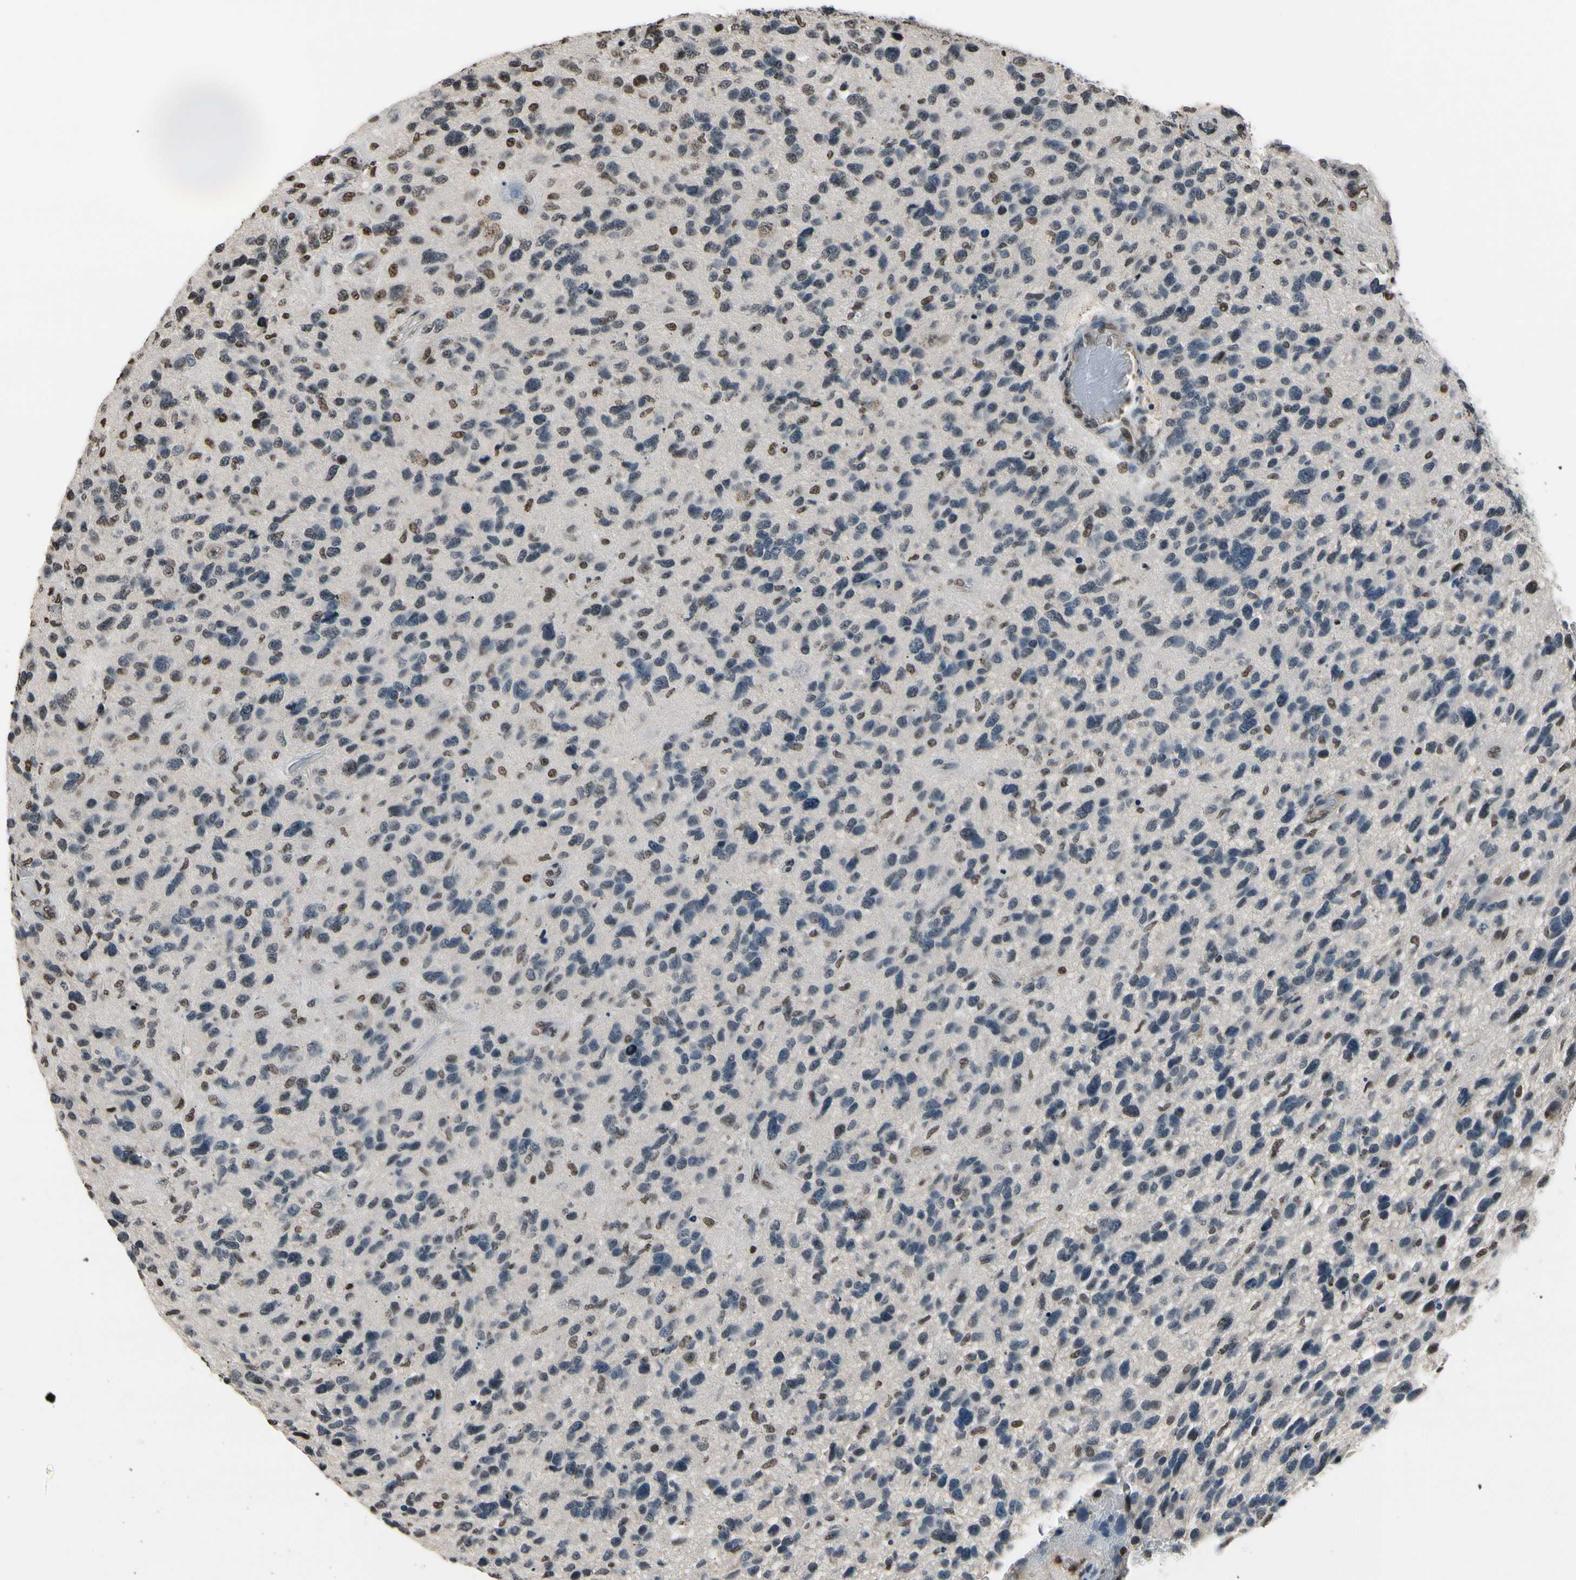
{"staining": {"intensity": "weak", "quantity": "<25%", "location": "cytoplasmic/membranous"}, "tissue": "glioma", "cell_type": "Tumor cells", "image_type": "cancer", "snomed": [{"axis": "morphology", "description": "Glioma, malignant, High grade"}, {"axis": "topography", "description": "Brain"}], "caption": "A histopathology image of human malignant high-grade glioma is negative for staining in tumor cells.", "gene": "HIPK2", "patient": {"sex": "female", "age": 58}}